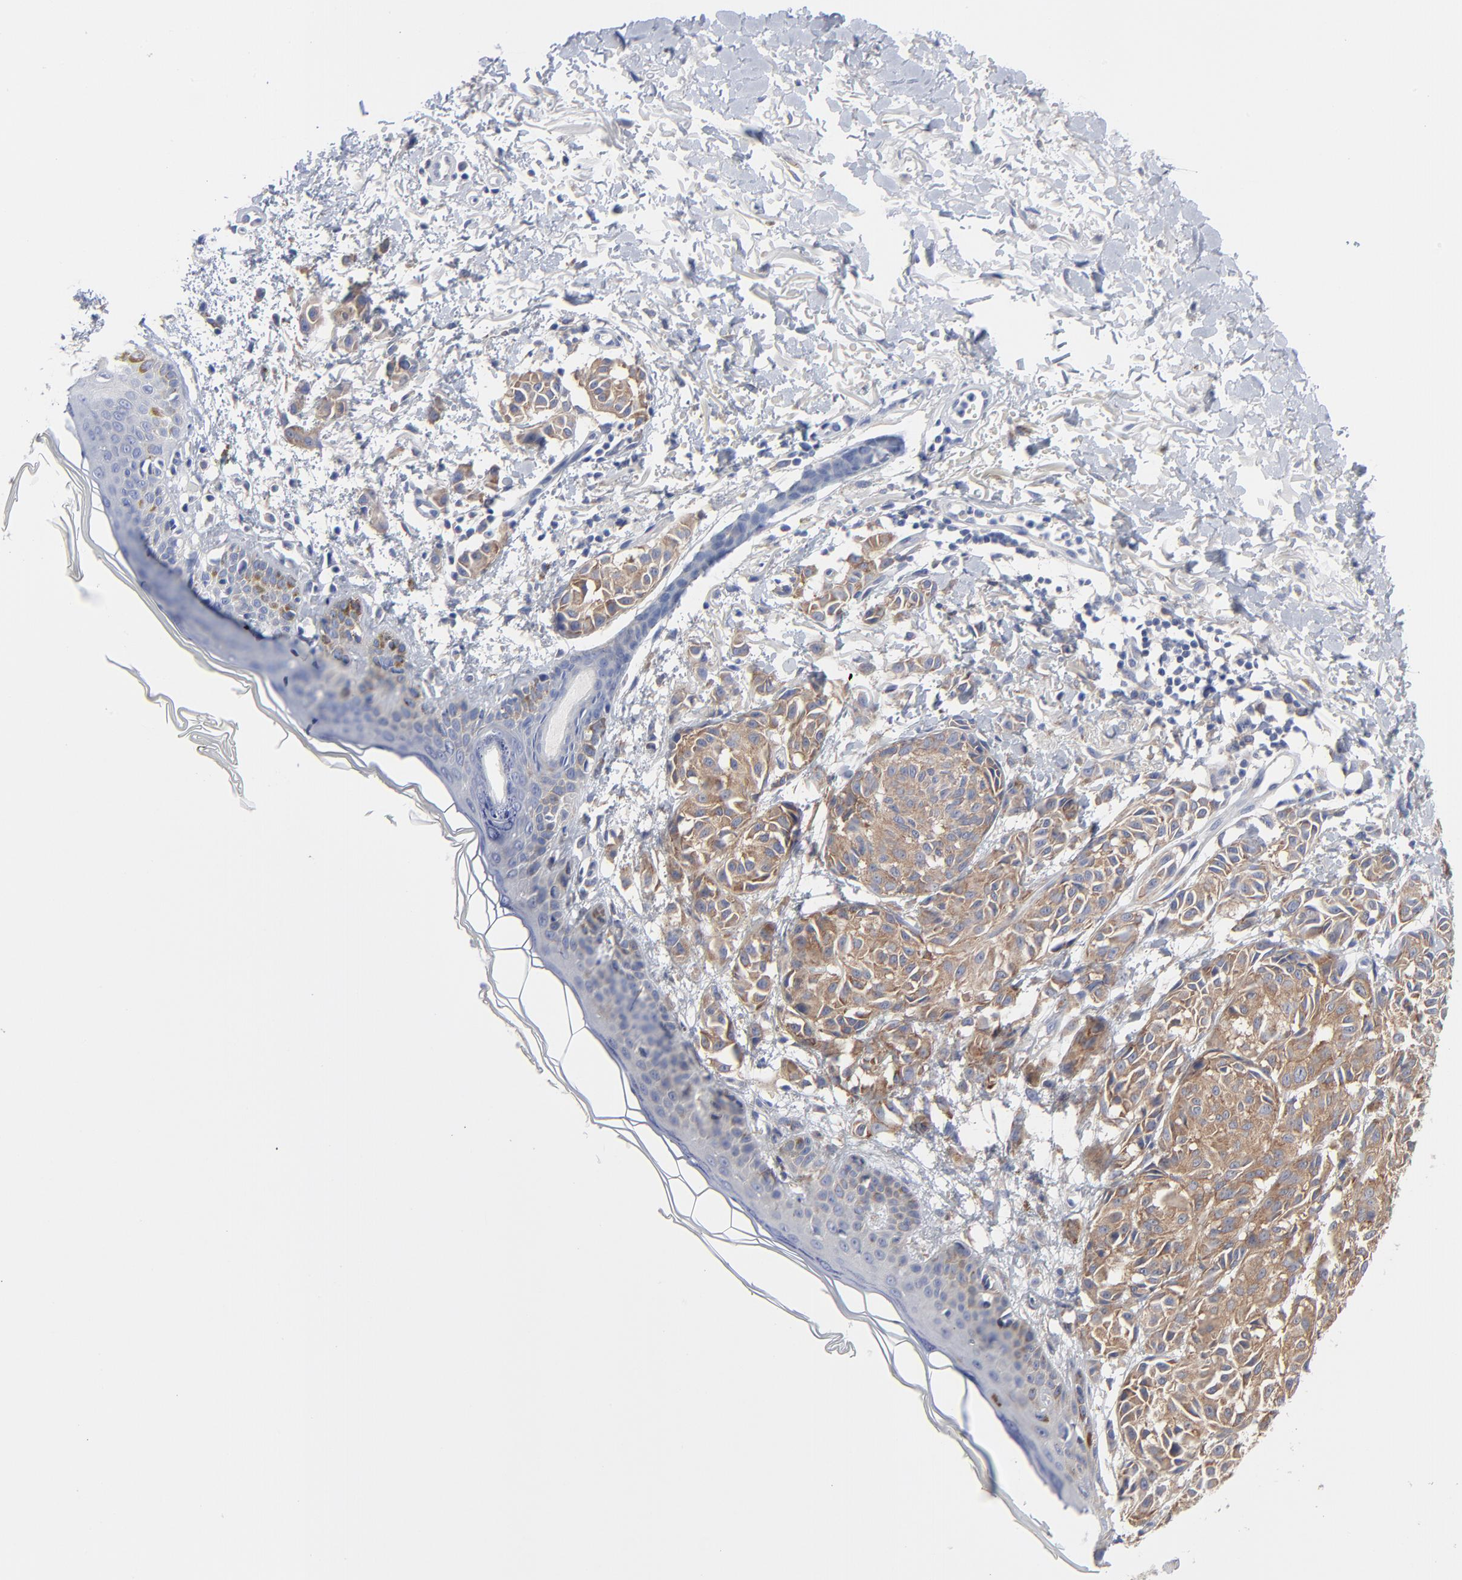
{"staining": {"intensity": "moderate", "quantity": ">75%", "location": "cytoplasmic/membranous"}, "tissue": "melanoma", "cell_type": "Tumor cells", "image_type": "cancer", "snomed": [{"axis": "morphology", "description": "Malignant melanoma, NOS"}, {"axis": "topography", "description": "Skin"}], "caption": "High-magnification brightfield microscopy of malignant melanoma stained with DAB (3,3'-diaminobenzidine) (brown) and counterstained with hematoxylin (blue). tumor cells exhibit moderate cytoplasmic/membranous expression is identified in approximately>75% of cells.", "gene": "STAT2", "patient": {"sex": "male", "age": 76}}